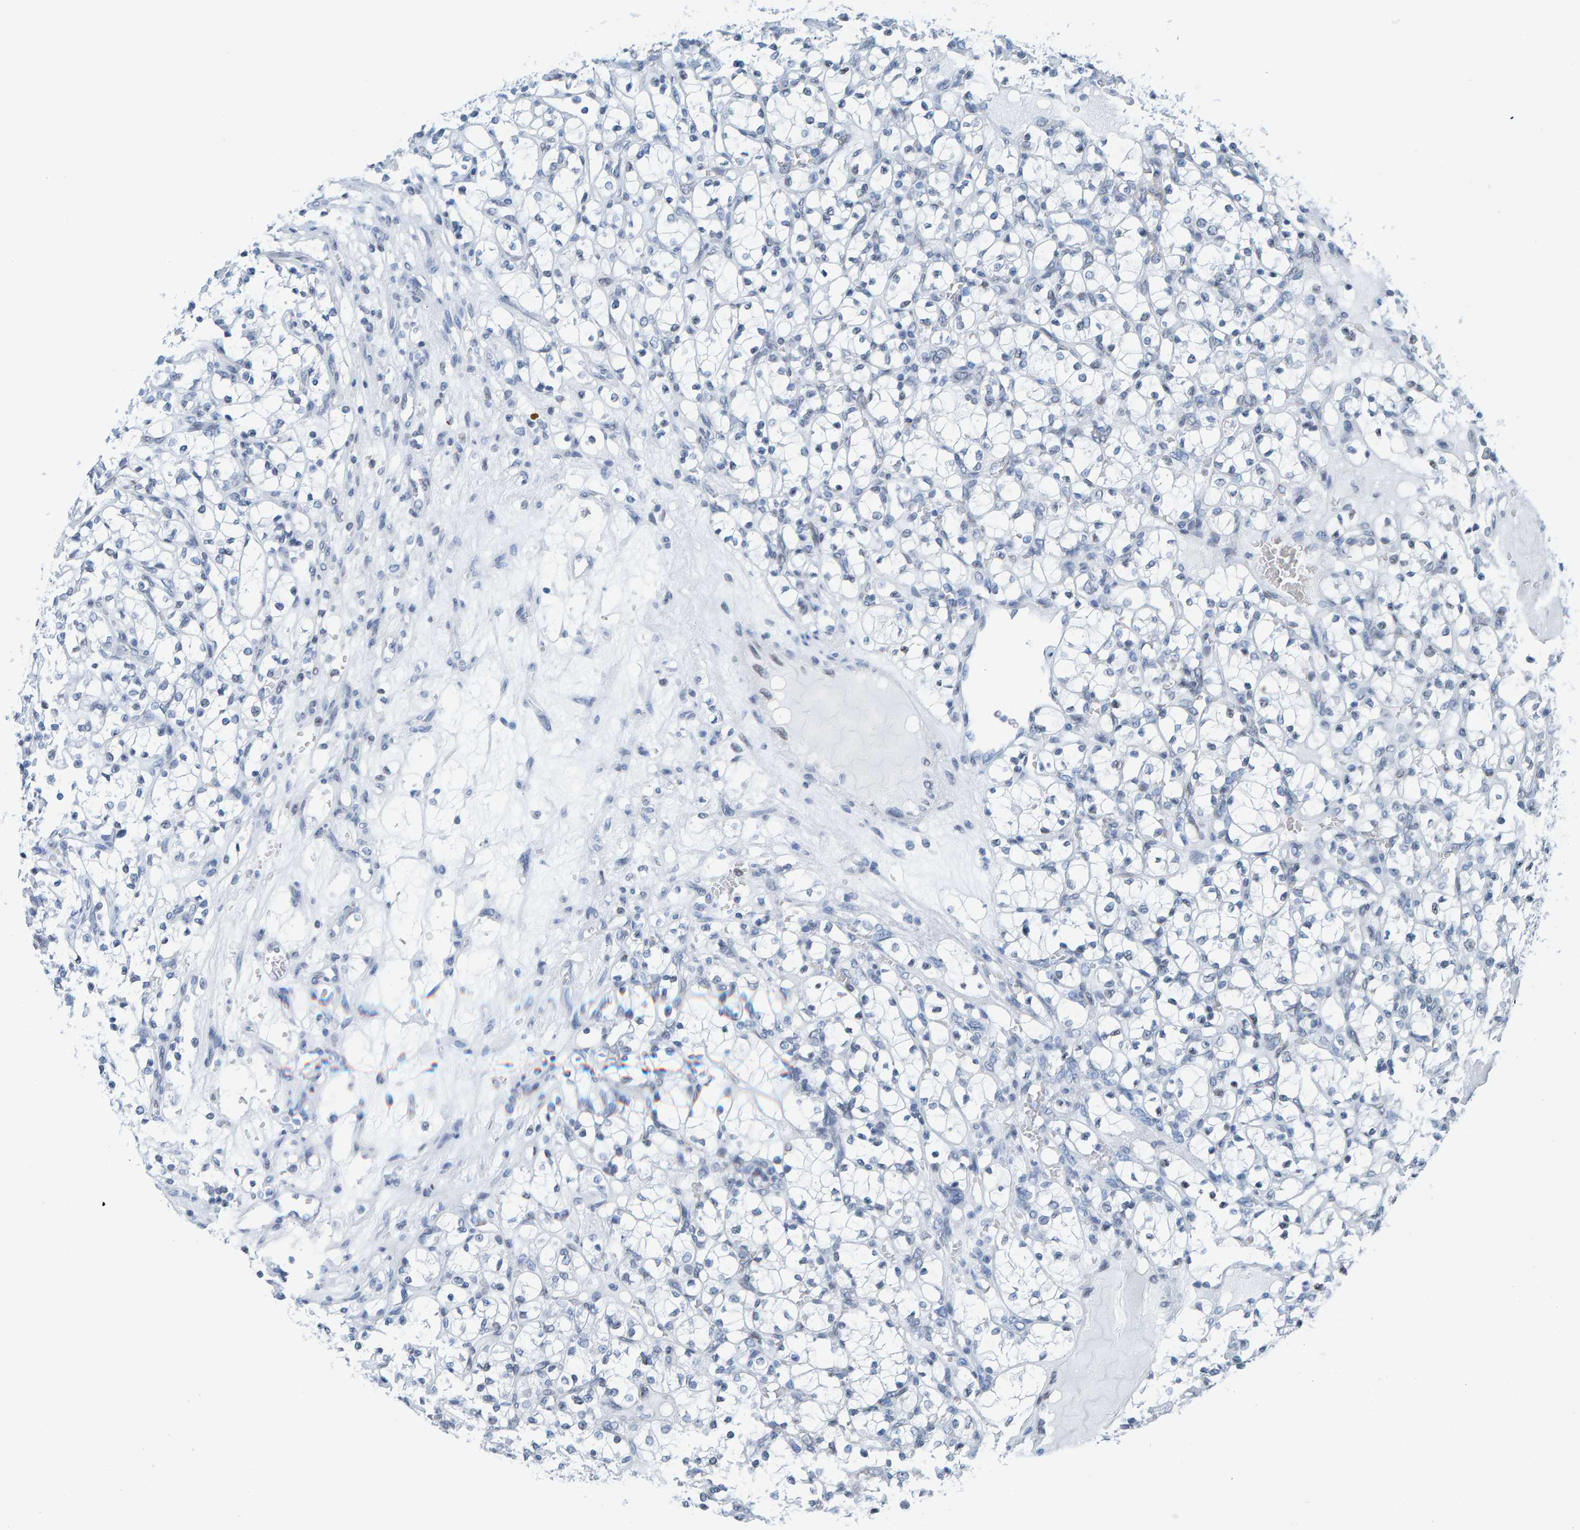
{"staining": {"intensity": "negative", "quantity": "none", "location": "none"}, "tissue": "renal cancer", "cell_type": "Tumor cells", "image_type": "cancer", "snomed": [{"axis": "morphology", "description": "Adenocarcinoma, NOS"}, {"axis": "topography", "description": "Kidney"}], "caption": "Tumor cells show no significant staining in renal cancer. (DAB (3,3'-diaminobenzidine) IHC, high magnification).", "gene": "LMNB2", "patient": {"sex": "female", "age": 69}}